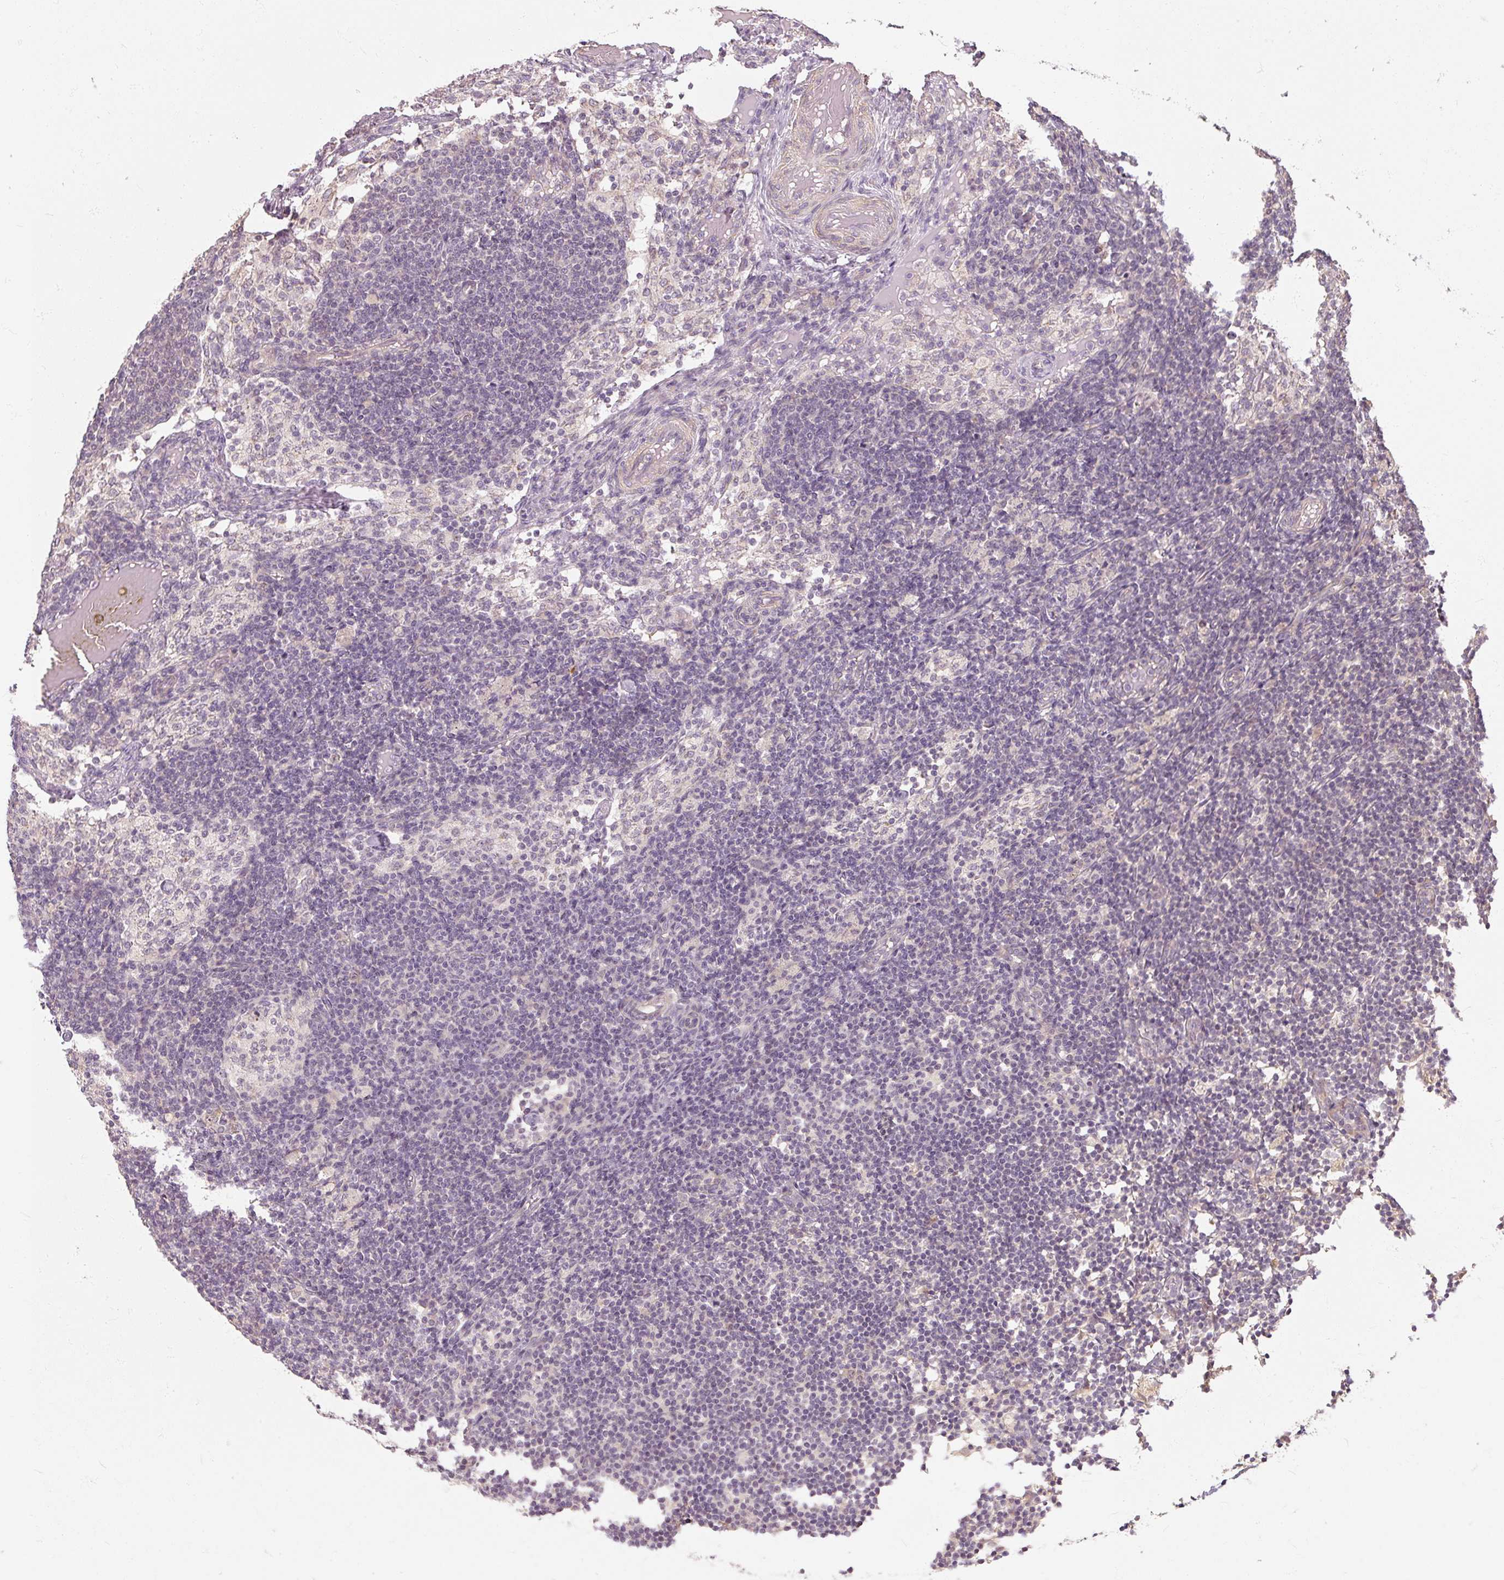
{"staining": {"intensity": "negative", "quantity": "none", "location": "none"}, "tissue": "lymph node", "cell_type": "Germinal center cells", "image_type": "normal", "snomed": [{"axis": "morphology", "description": "Normal tissue, NOS"}, {"axis": "topography", "description": "Lymph node"}], "caption": "There is no significant staining in germinal center cells of lymph node. The staining was performed using DAB (3,3'-diaminobenzidine) to visualize the protein expression in brown, while the nuclei were stained in blue with hematoxylin (Magnification: 20x).", "gene": "RB1CC1", "patient": {"sex": "male", "age": 49}}